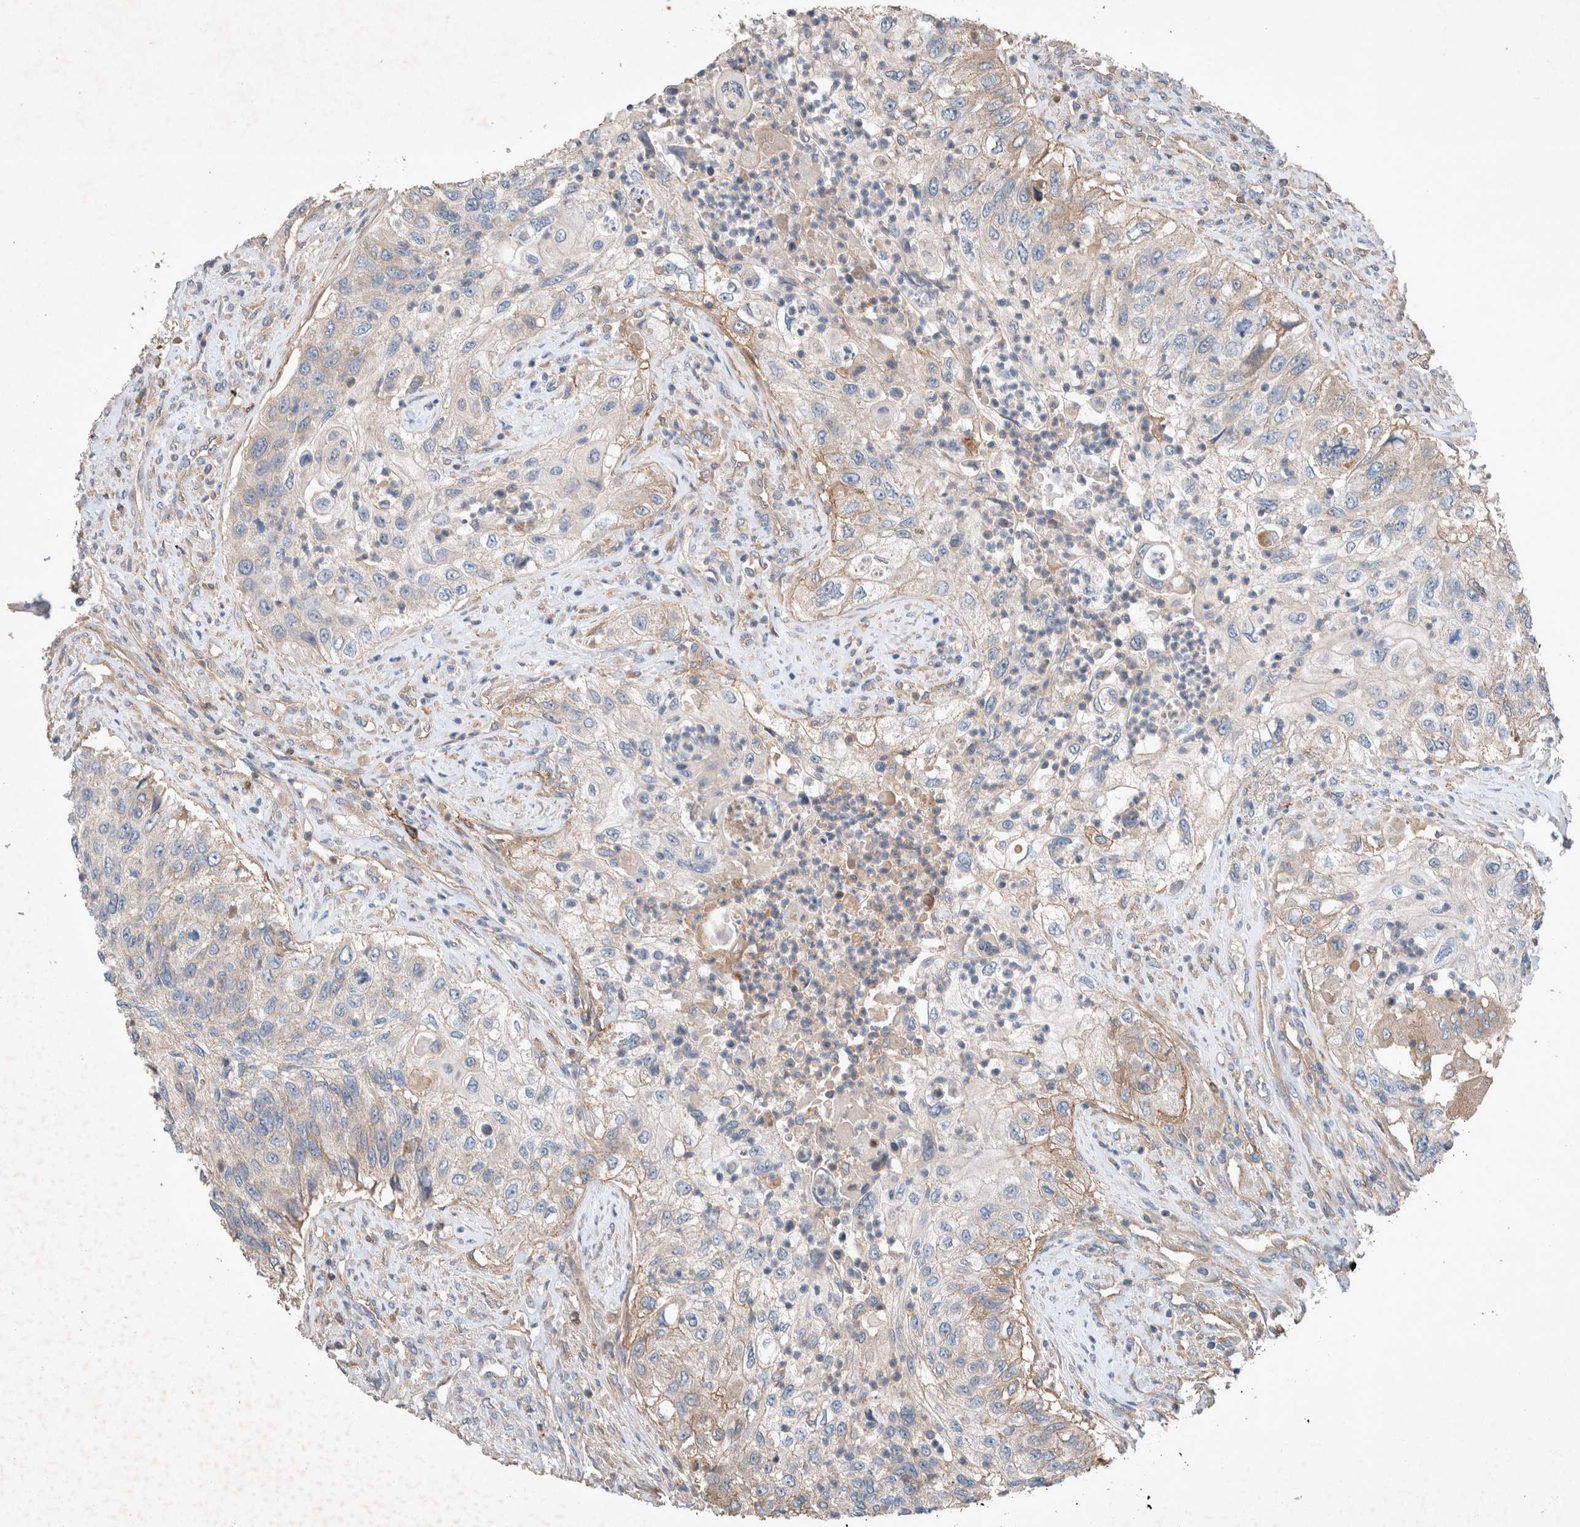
{"staining": {"intensity": "weak", "quantity": "<25%", "location": "cytoplasmic/membranous"}, "tissue": "urothelial cancer", "cell_type": "Tumor cells", "image_type": "cancer", "snomed": [{"axis": "morphology", "description": "Urothelial carcinoma, High grade"}, {"axis": "topography", "description": "Urinary bladder"}], "caption": "This is an immunohistochemistry (IHC) photomicrograph of human high-grade urothelial carcinoma. There is no staining in tumor cells.", "gene": "UGCG", "patient": {"sex": "female", "age": 60}}